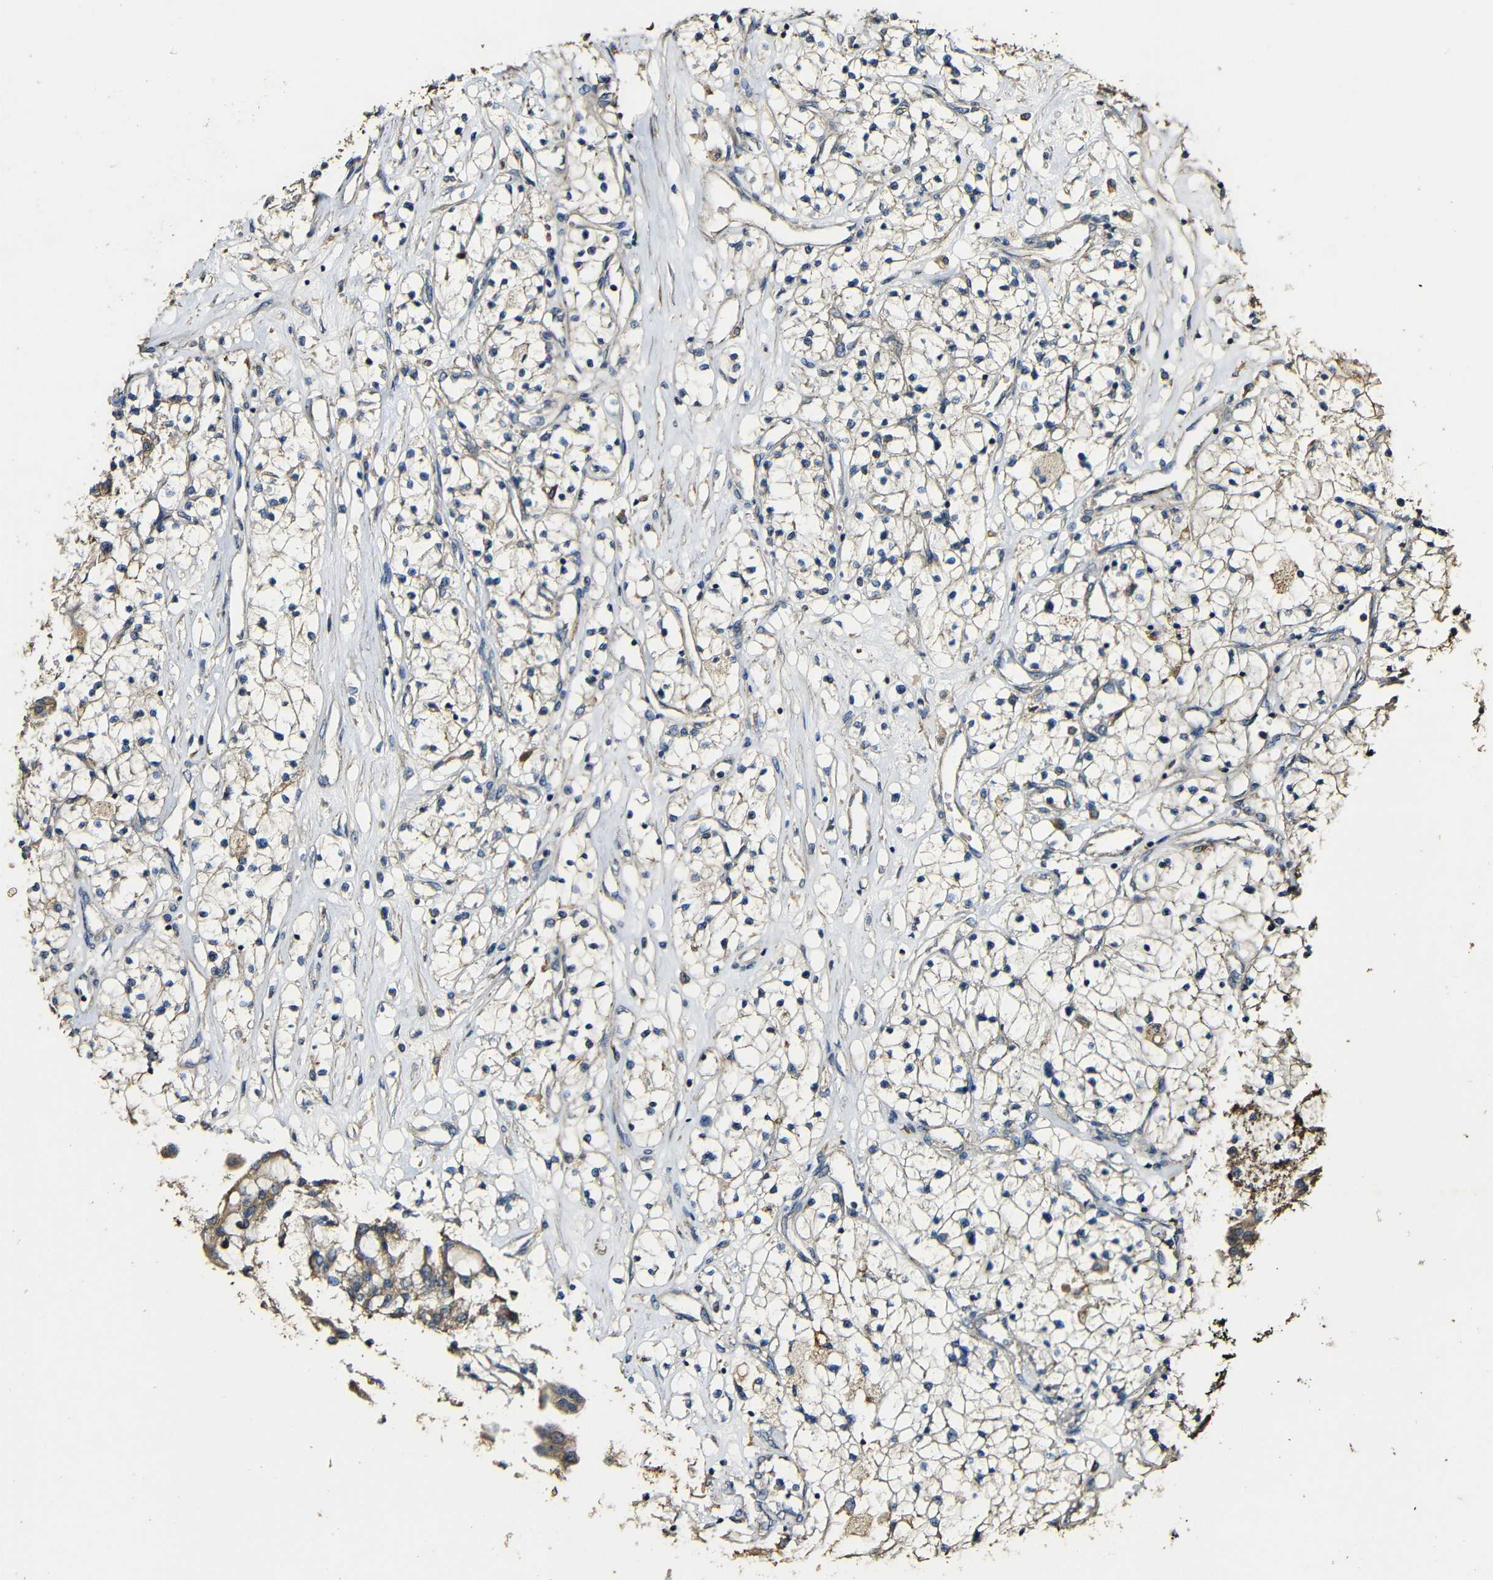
{"staining": {"intensity": "weak", "quantity": "<25%", "location": "cytoplasmic/membranous"}, "tissue": "renal cancer", "cell_type": "Tumor cells", "image_type": "cancer", "snomed": [{"axis": "morphology", "description": "Adenocarcinoma, NOS"}, {"axis": "topography", "description": "Kidney"}], "caption": "Immunohistochemistry of renal cancer (adenocarcinoma) shows no positivity in tumor cells. Nuclei are stained in blue.", "gene": "CASP8", "patient": {"sex": "male", "age": 68}}